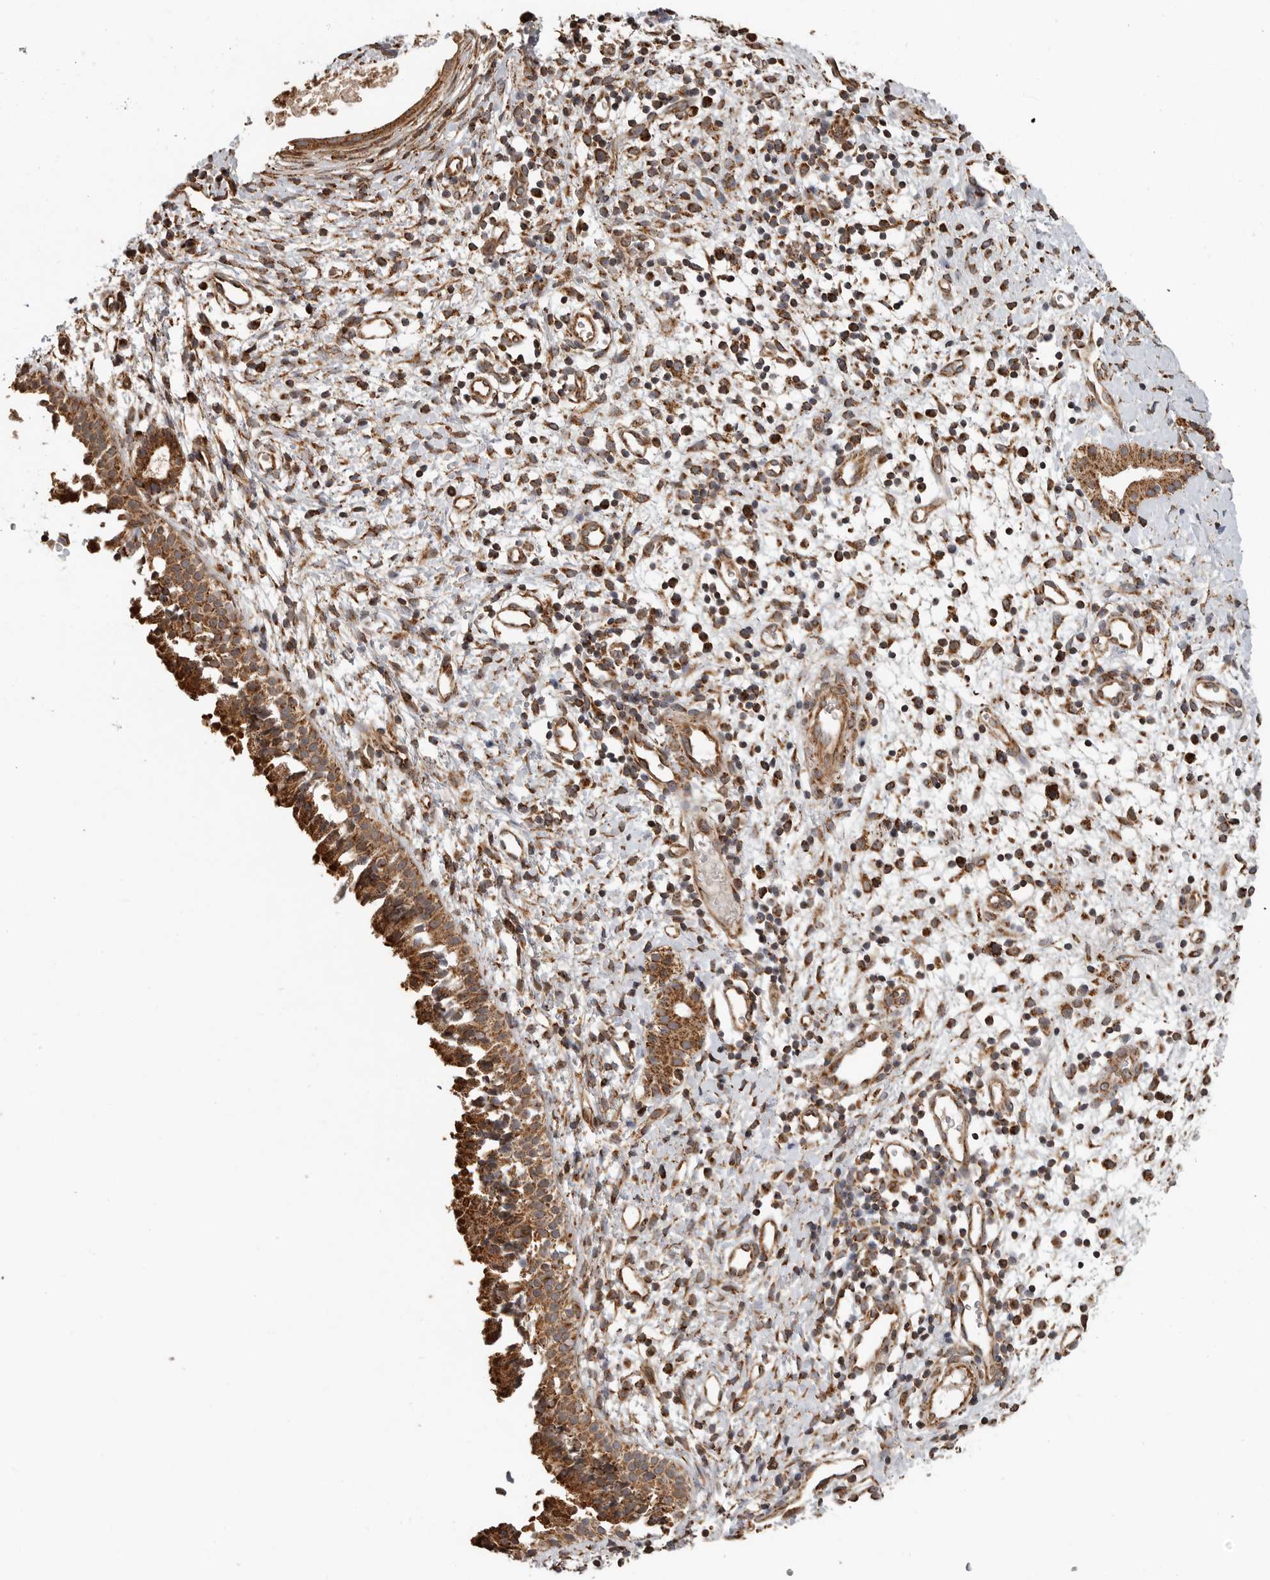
{"staining": {"intensity": "strong", "quantity": ">75%", "location": "cytoplasmic/membranous"}, "tissue": "nasopharynx", "cell_type": "Respiratory epithelial cells", "image_type": "normal", "snomed": [{"axis": "morphology", "description": "Normal tissue, NOS"}, {"axis": "topography", "description": "Nasopharynx"}], "caption": "High-magnification brightfield microscopy of unremarkable nasopharynx stained with DAB (brown) and counterstained with hematoxylin (blue). respiratory epithelial cells exhibit strong cytoplasmic/membranous expression is seen in approximately>75% of cells.", "gene": "GCNT2", "patient": {"sex": "male", "age": 22}}